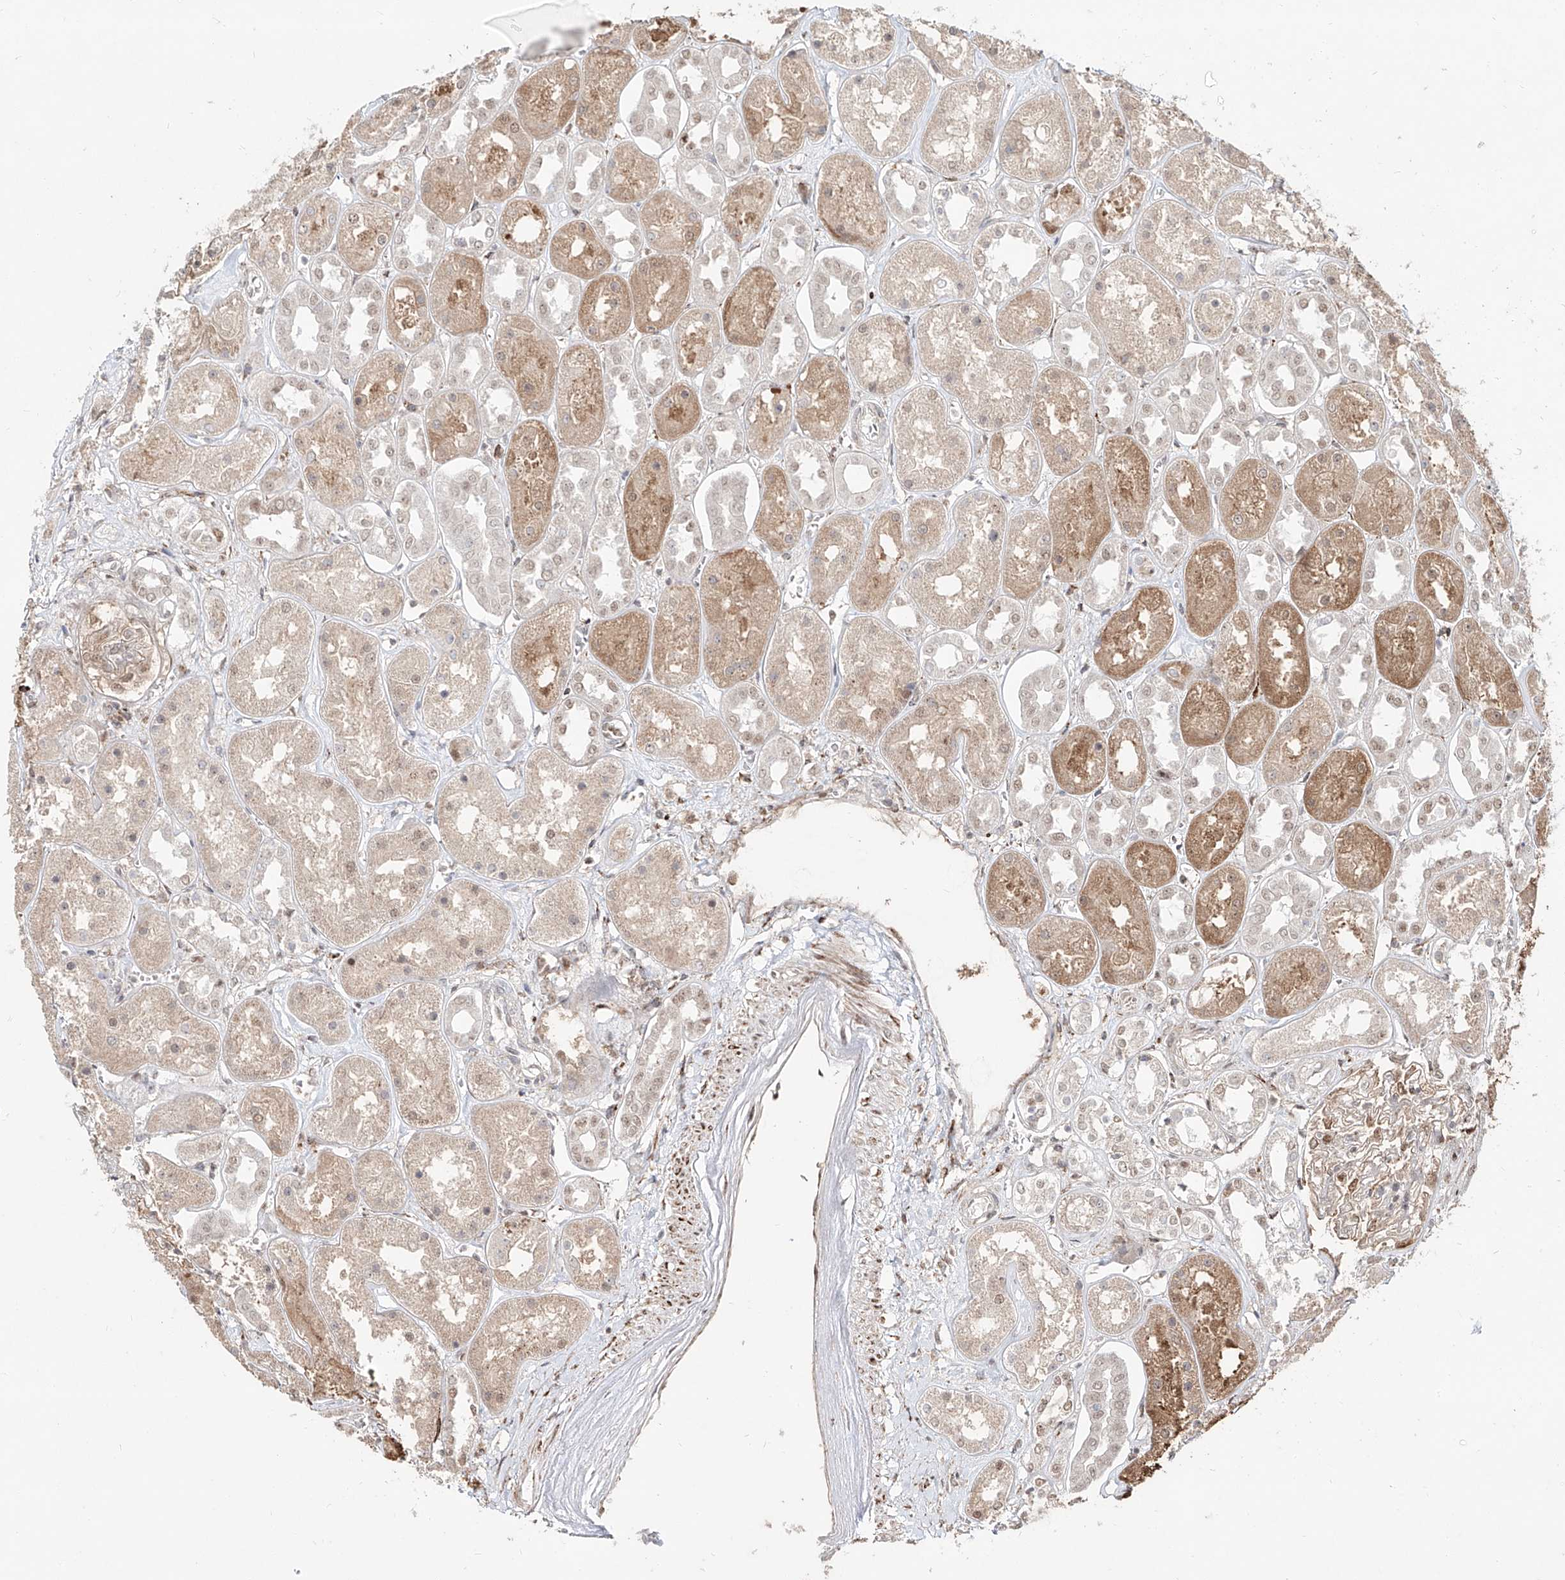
{"staining": {"intensity": "moderate", "quantity": "25%-75%", "location": "cytoplasmic/membranous,nuclear"}, "tissue": "kidney", "cell_type": "Cells in glomeruli", "image_type": "normal", "snomed": [{"axis": "morphology", "description": "Normal tissue, NOS"}, {"axis": "topography", "description": "Kidney"}], "caption": "This is a micrograph of immunohistochemistry (IHC) staining of unremarkable kidney, which shows moderate staining in the cytoplasmic/membranous,nuclear of cells in glomeruli.", "gene": "ZNF710", "patient": {"sex": "male", "age": 70}}